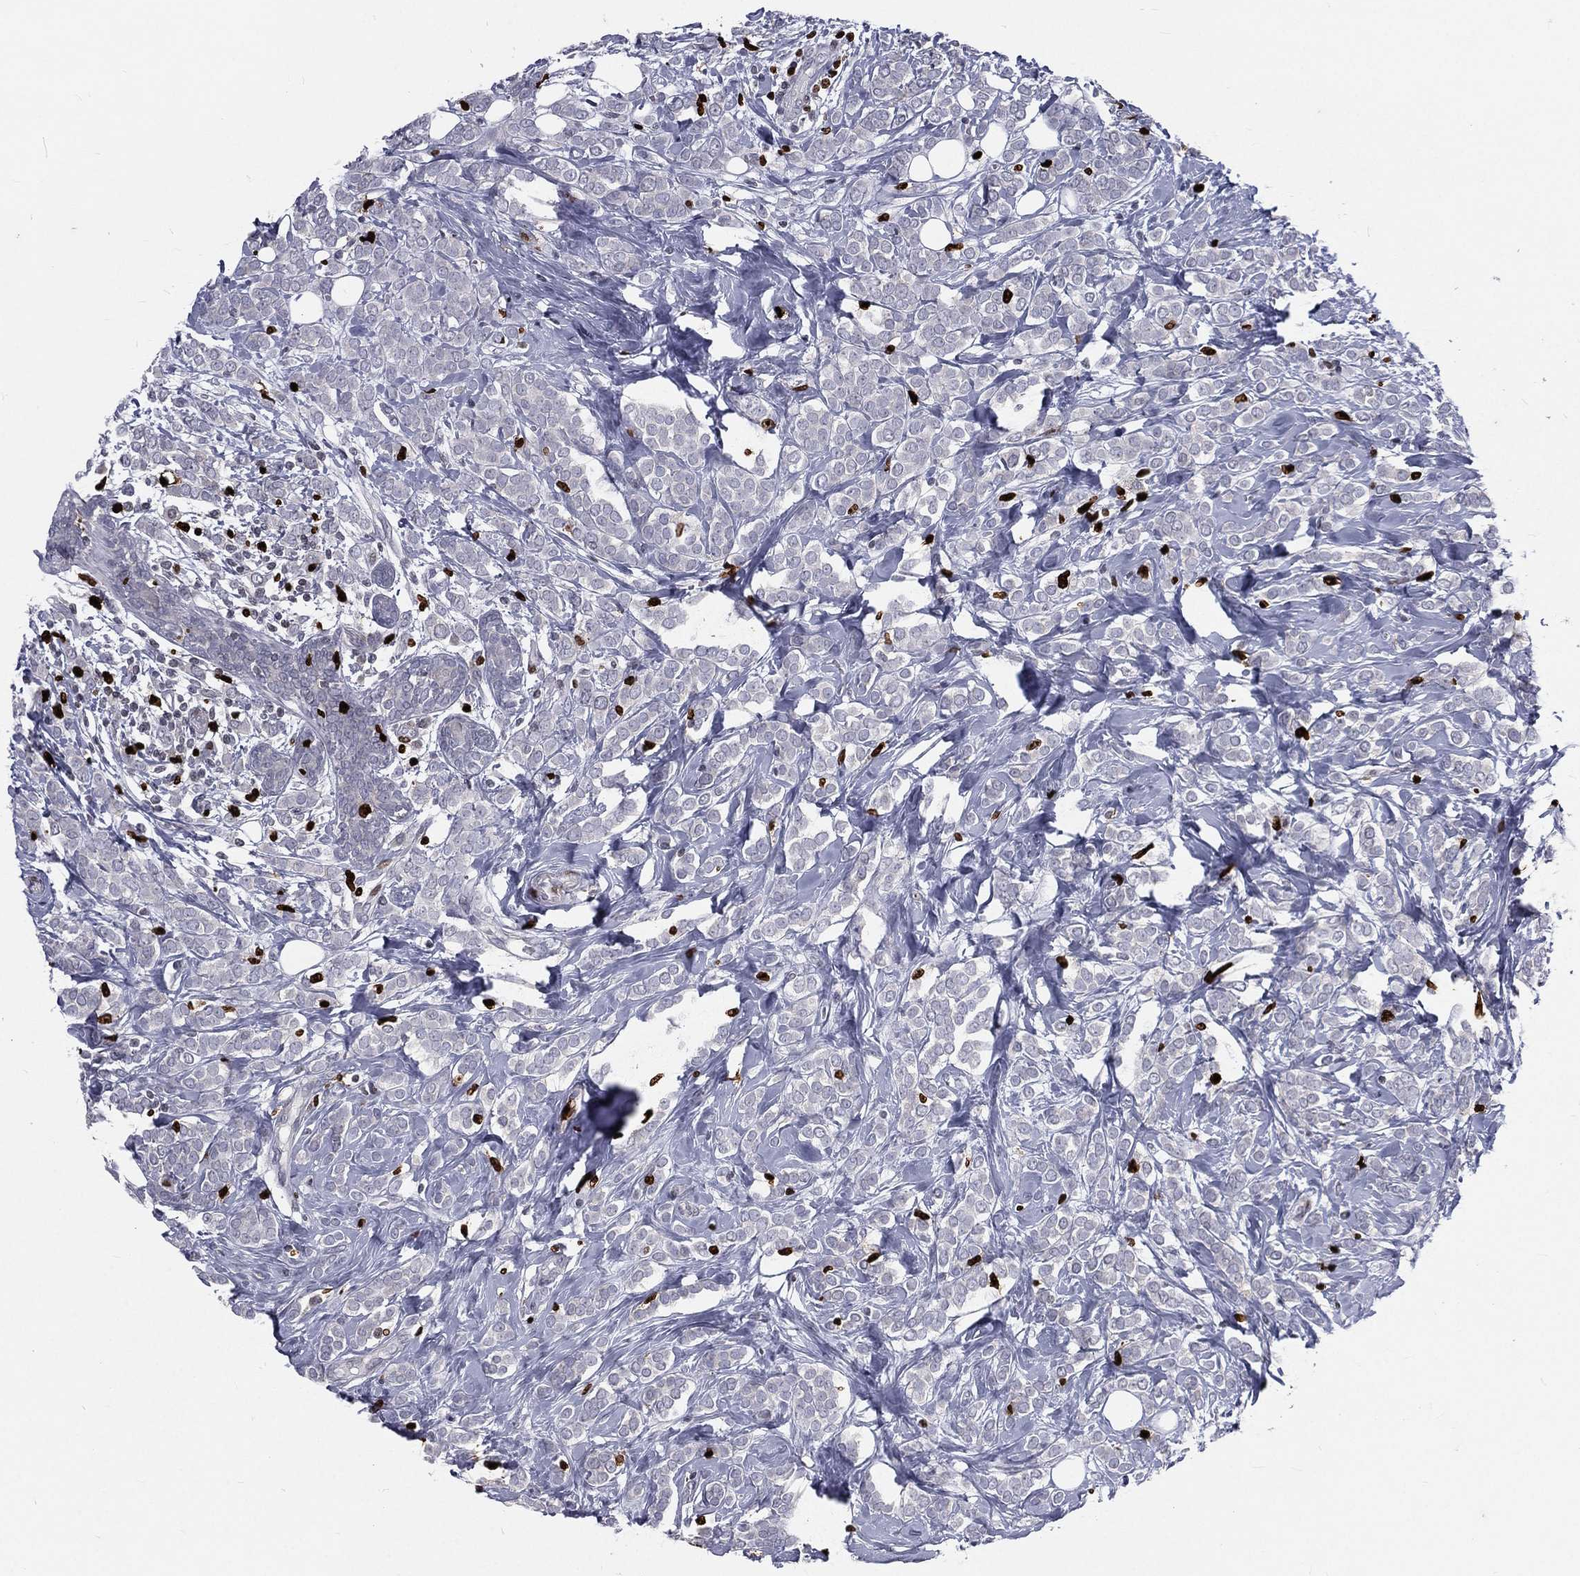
{"staining": {"intensity": "negative", "quantity": "none", "location": "none"}, "tissue": "breast cancer", "cell_type": "Tumor cells", "image_type": "cancer", "snomed": [{"axis": "morphology", "description": "Lobular carcinoma"}, {"axis": "topography", "description": "Breast"}], "caption": "This is an IHC micrograph of human lobular carcinoma (breast). There is no staining in tumor cells.", "gene": "MNDA", "patient": {"sex": "female", "age": 49}}